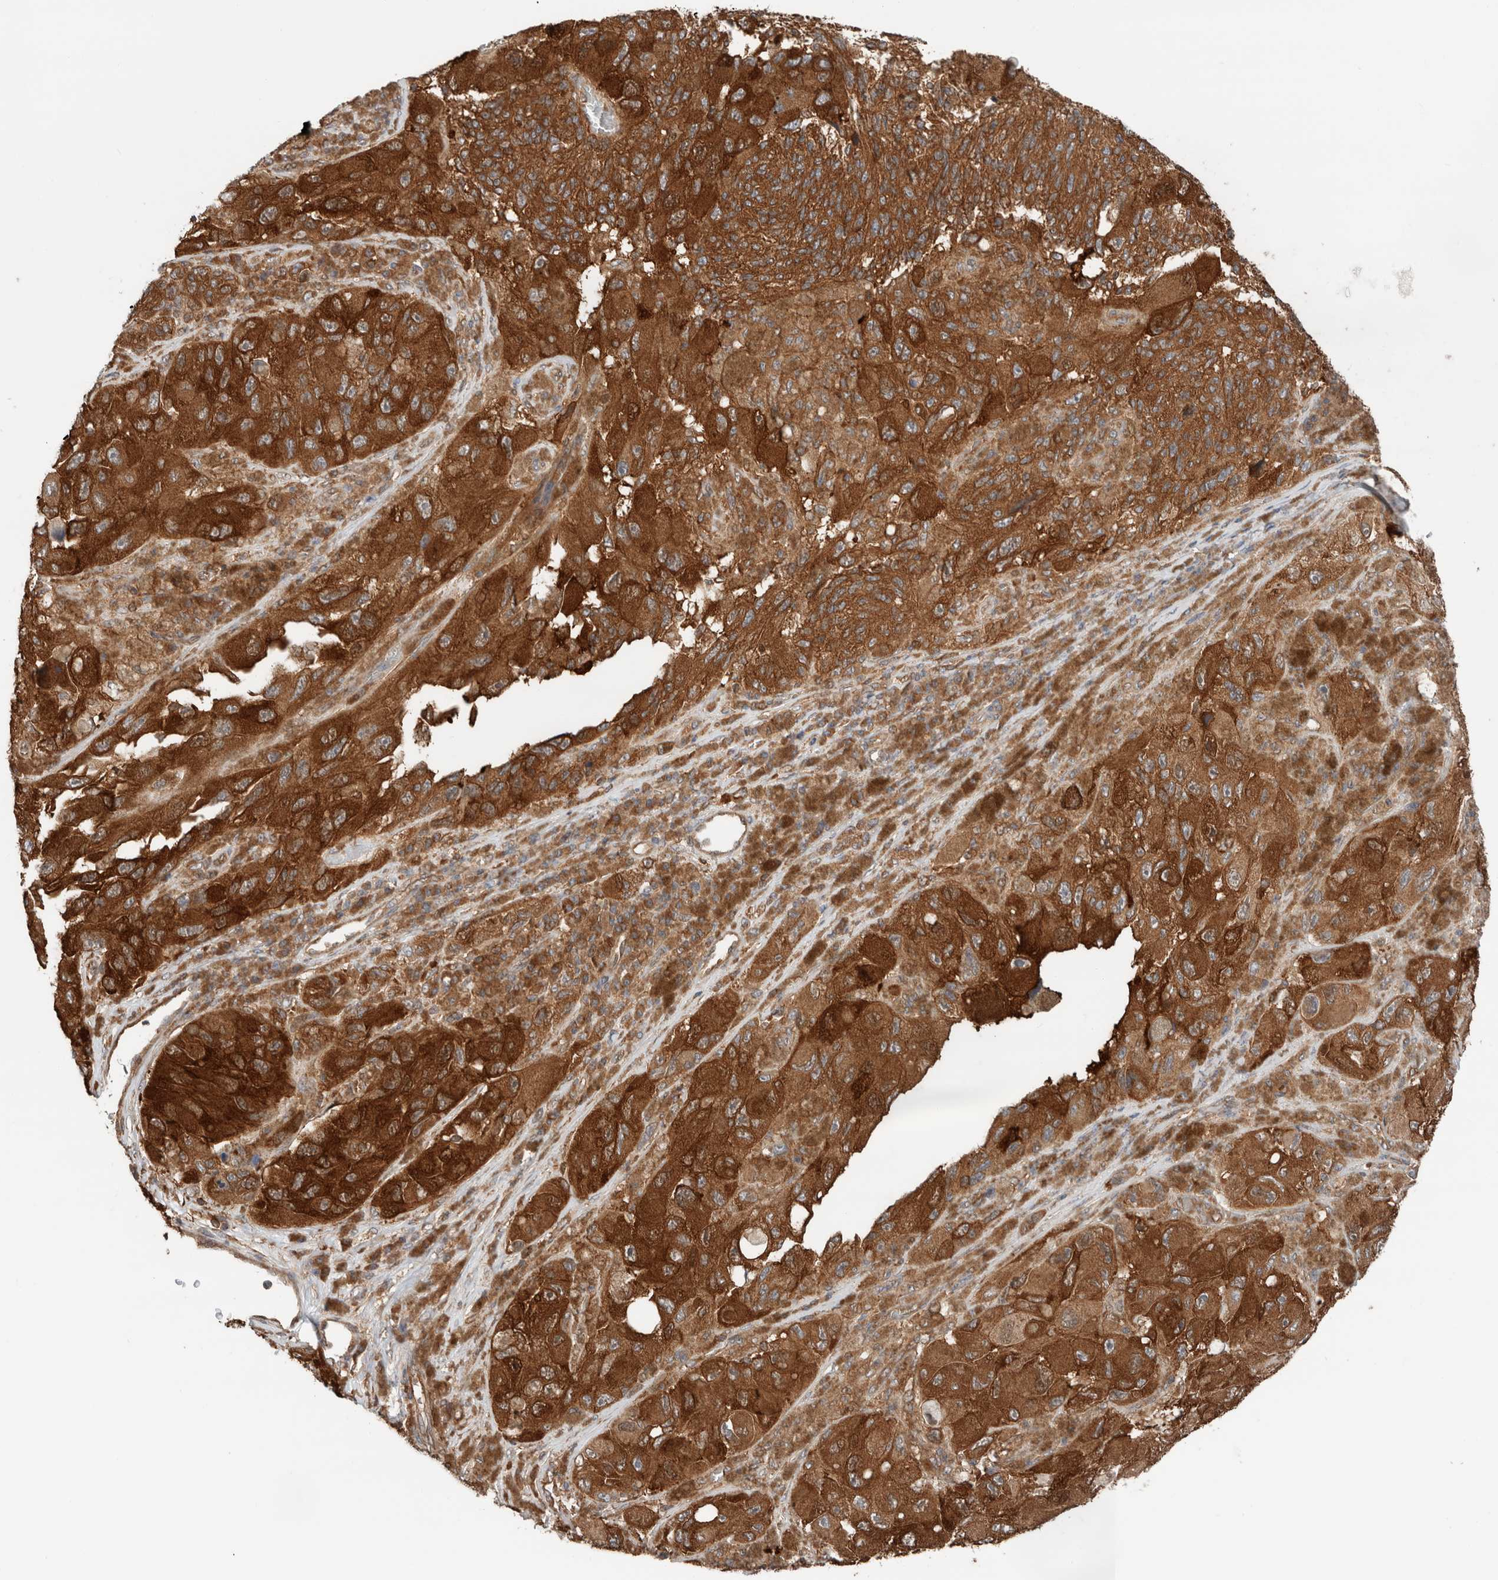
{"staining": {"intensity": "strong", "quantity": ">75%", "location": "cytoplasmic/membranous"}, "tissue": "melanoma", "cell_type": "Tumor cells", "image_type": "cancer", "snomed": [{"axis": "morphology", "description": "Malignant melanoma, NOS"}, {"axis": "topography", "description": "Skin"}], "caption": "Malignant melanoma stained with a protein marker exhibits strong staining in tumor cells.", "gene": "XPNPEP1", "patient": {"sex": "female", "age": 73}}